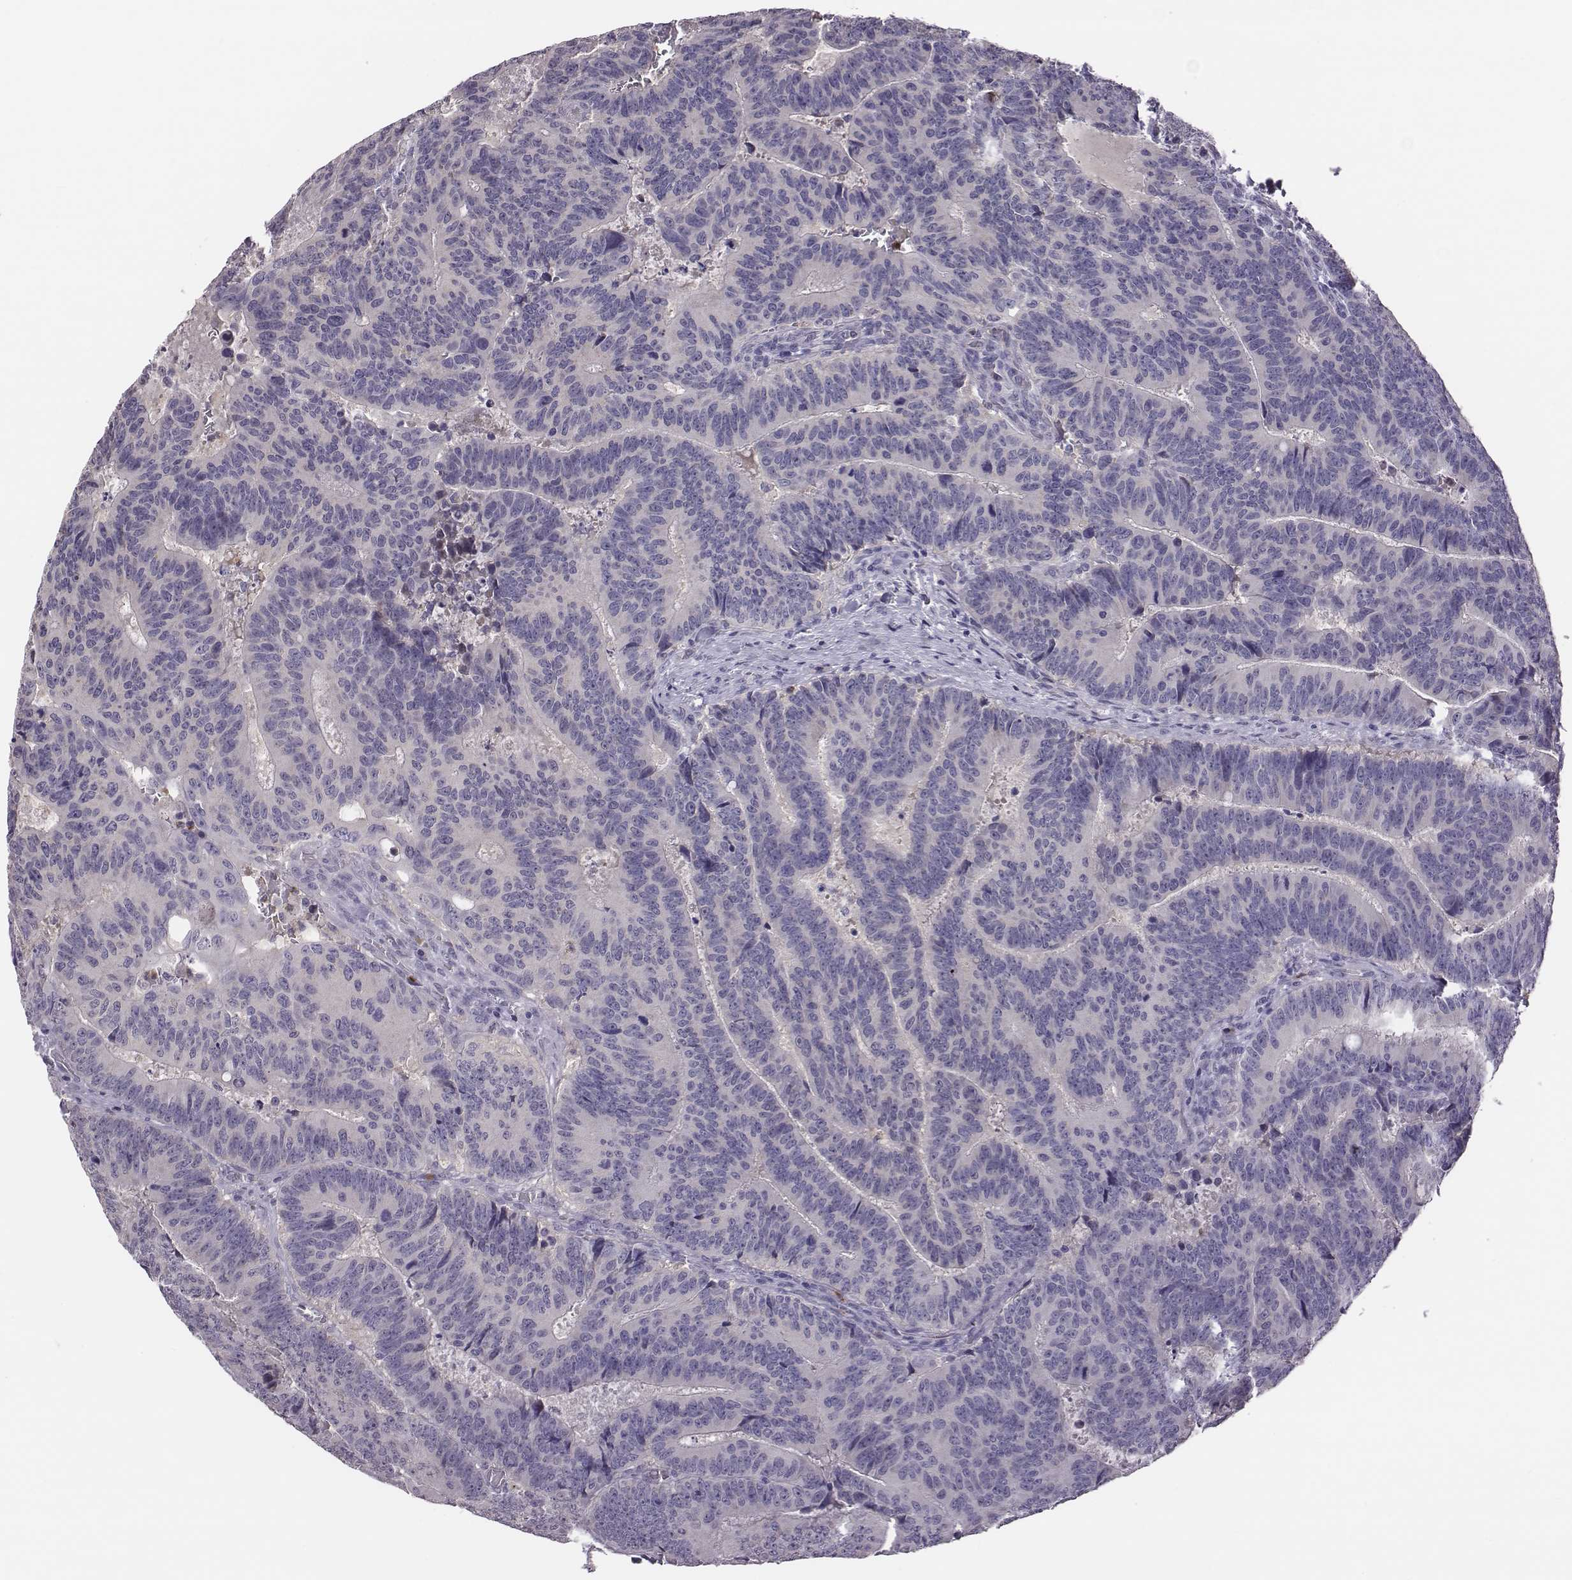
{"staining": {"intensity": "negative", "quantity": "none", "location": "none"}, "tissue": "colorectal cancer", "cell_type": "Tumor cells", "image_type": "cancer", "snomed": [{"axis": "morphology", "description": "Adenocarcinoma, NOS"}, {"axis": "topography", "description": "Colon"}], "caption": "An immunohistochemistry (IHC) photomicrograph of colorectal adenocarcinoma is shown. There is no staining in tumor cells of colorectal adenocarcinoma.", "gene": "KMO", "patient": {"sex": "female", "age": 82}}